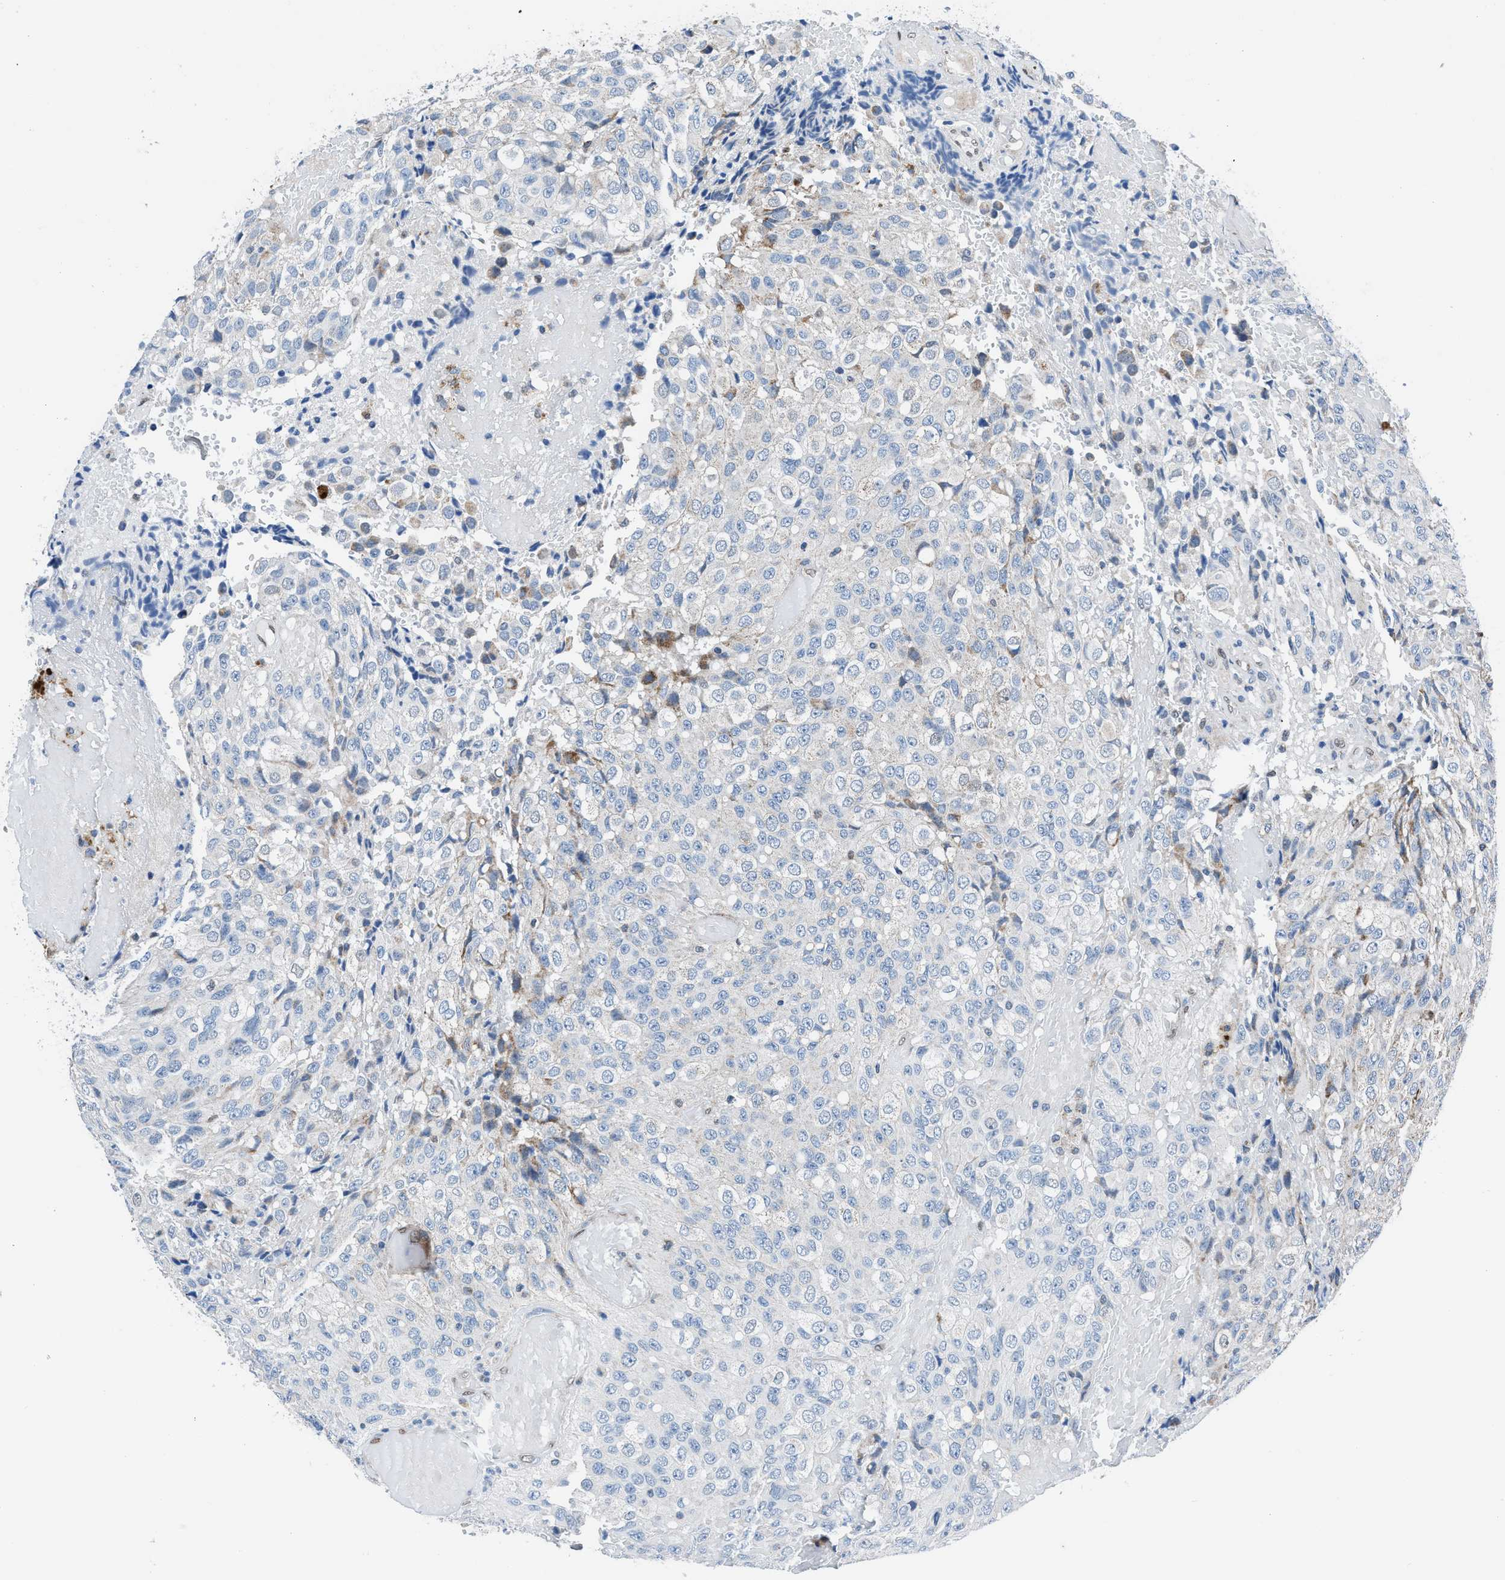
{"staining": {"intensity": "negative", "quantity": "none", "location": "none"}, "tissue": "glioma", "cell_type": "Tumor cells", "image_type": "cancer", "snomed": [{"axis": "morphology", "description": "Glioma, malignant, High grade"}, {"axis": "topography", "description": "Brain"}], "caption": "There is no significant expression in tumor cells of malignant high-grade glioma.", "gene": "LMO2", "patient": {"sex": "male", "age": 32}}